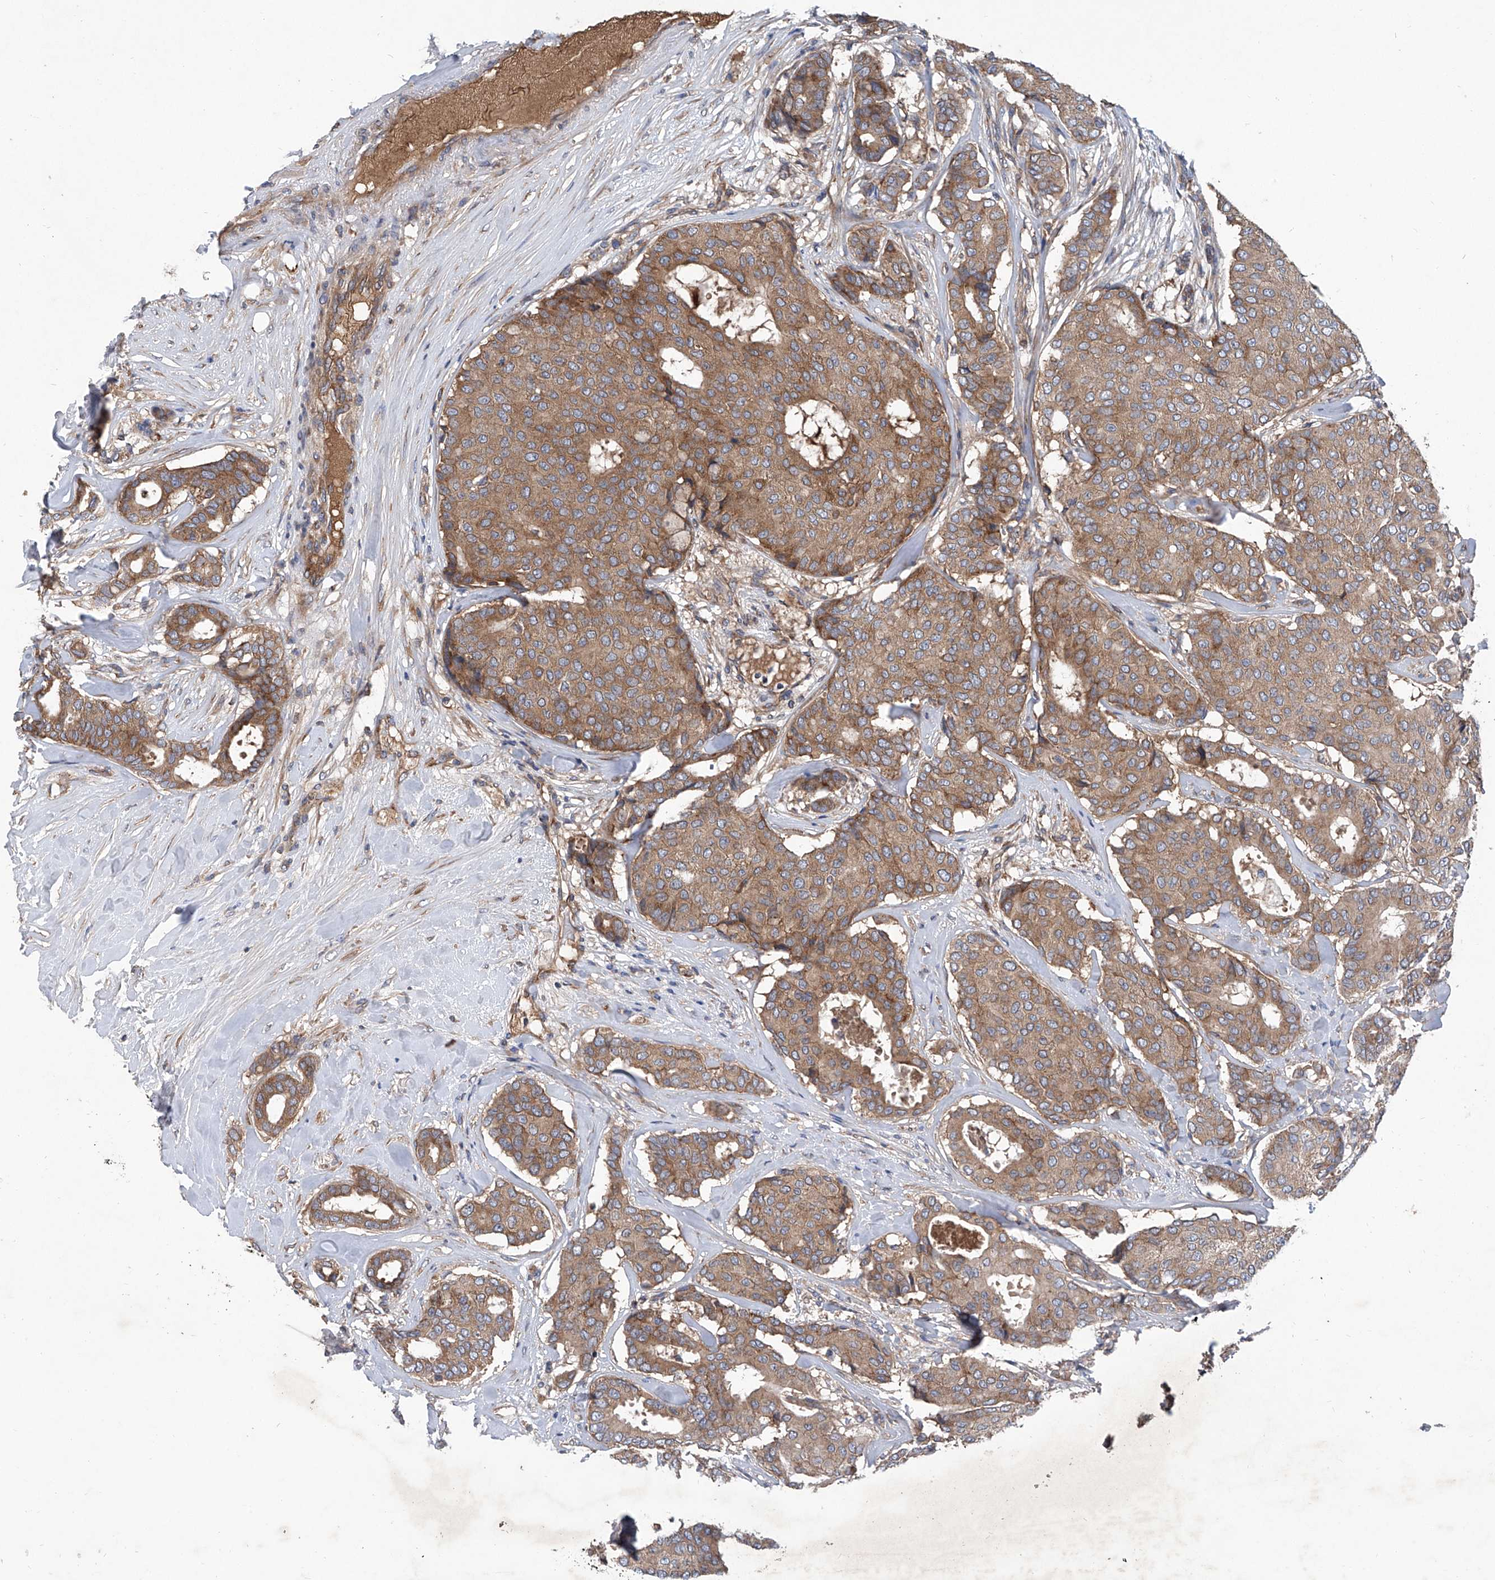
{"staining": {"intensity": "moderate", "quantity": ">75%", "location": "cytoplasmic/membranous"}, "tissue": "breast cancer", "cell_type": "Tumor cells", "image_type": "cancer", "snomed": [{"axis": "morphology", "description": "Duct carcinoma"}, {"axis": "topography", "description": "Breast"}], "caption": "Protein expression analysis of human invasive ductal carcinoma (breast) reveals moderate cytoplasmic/membranous staining in about >75% of tumor cells.", "gene": "ASCC3", "patient": {"sex": "female", "age": 75}}